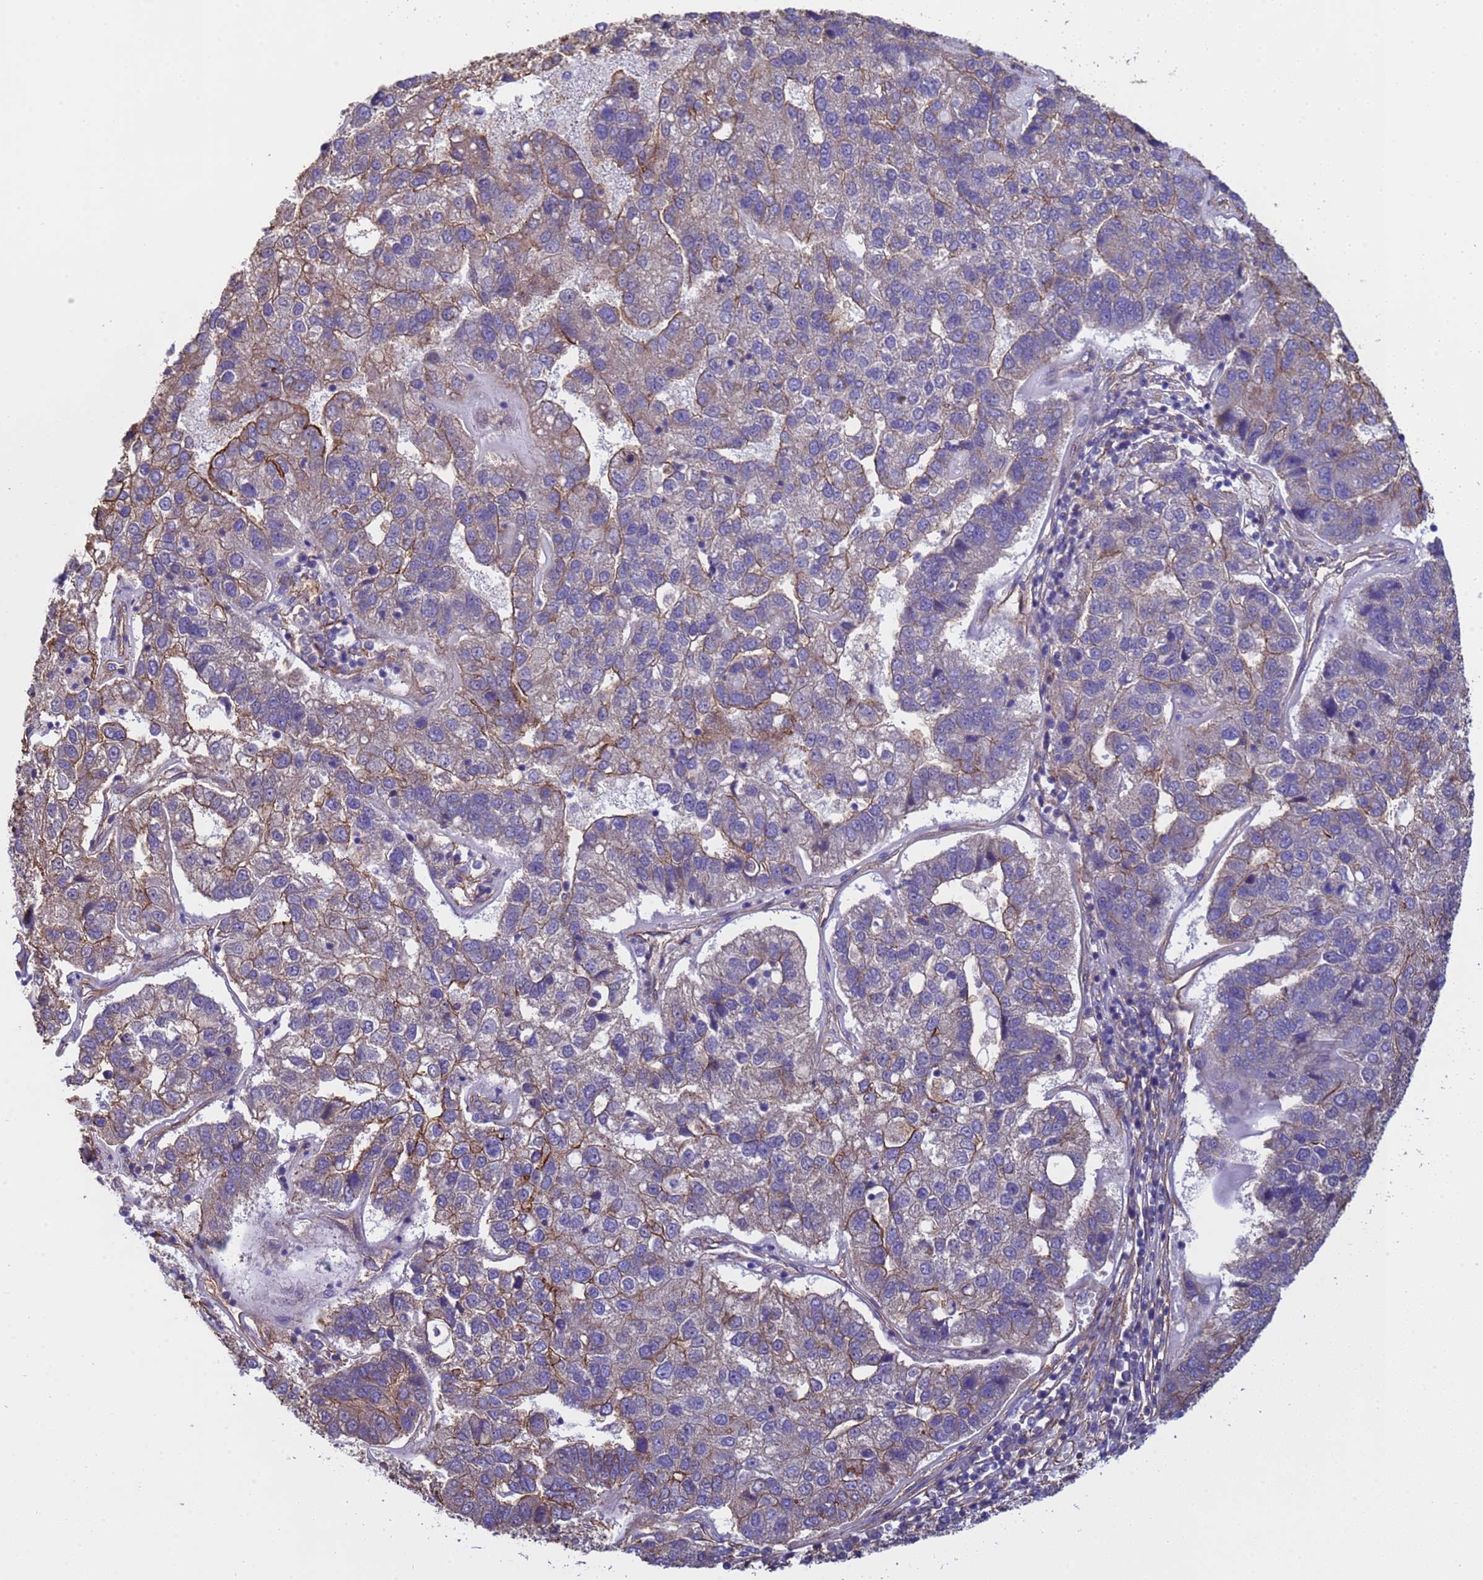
{"staining": {"intensity": "moderate", "quantity": "<25%", "location": "cytoplasmic/membranous"}, "tissue": "pancreatic cancer", "cell_type": "Tumor cells", "image_type": "cancer", "snomed": [{"axis": "morphology", "description": "Adenocarcinoma, NOS"}, {"axis": "topography", "description": "Pancreas"}], "caption": "Immunohistochemical staining of human pancreatic adenocarcinoma exhibits moderate cytoplasmic/membranous protein positivity in about <25% of tumor cells. Using DAB (3,3'-diaminobenzidine) (brown) and hematoxylin (blue) stains, captured at high magnification using brightfield microscopy.", "gene": "ZNF248", "patient": {"sex": "female", "age": 61}}